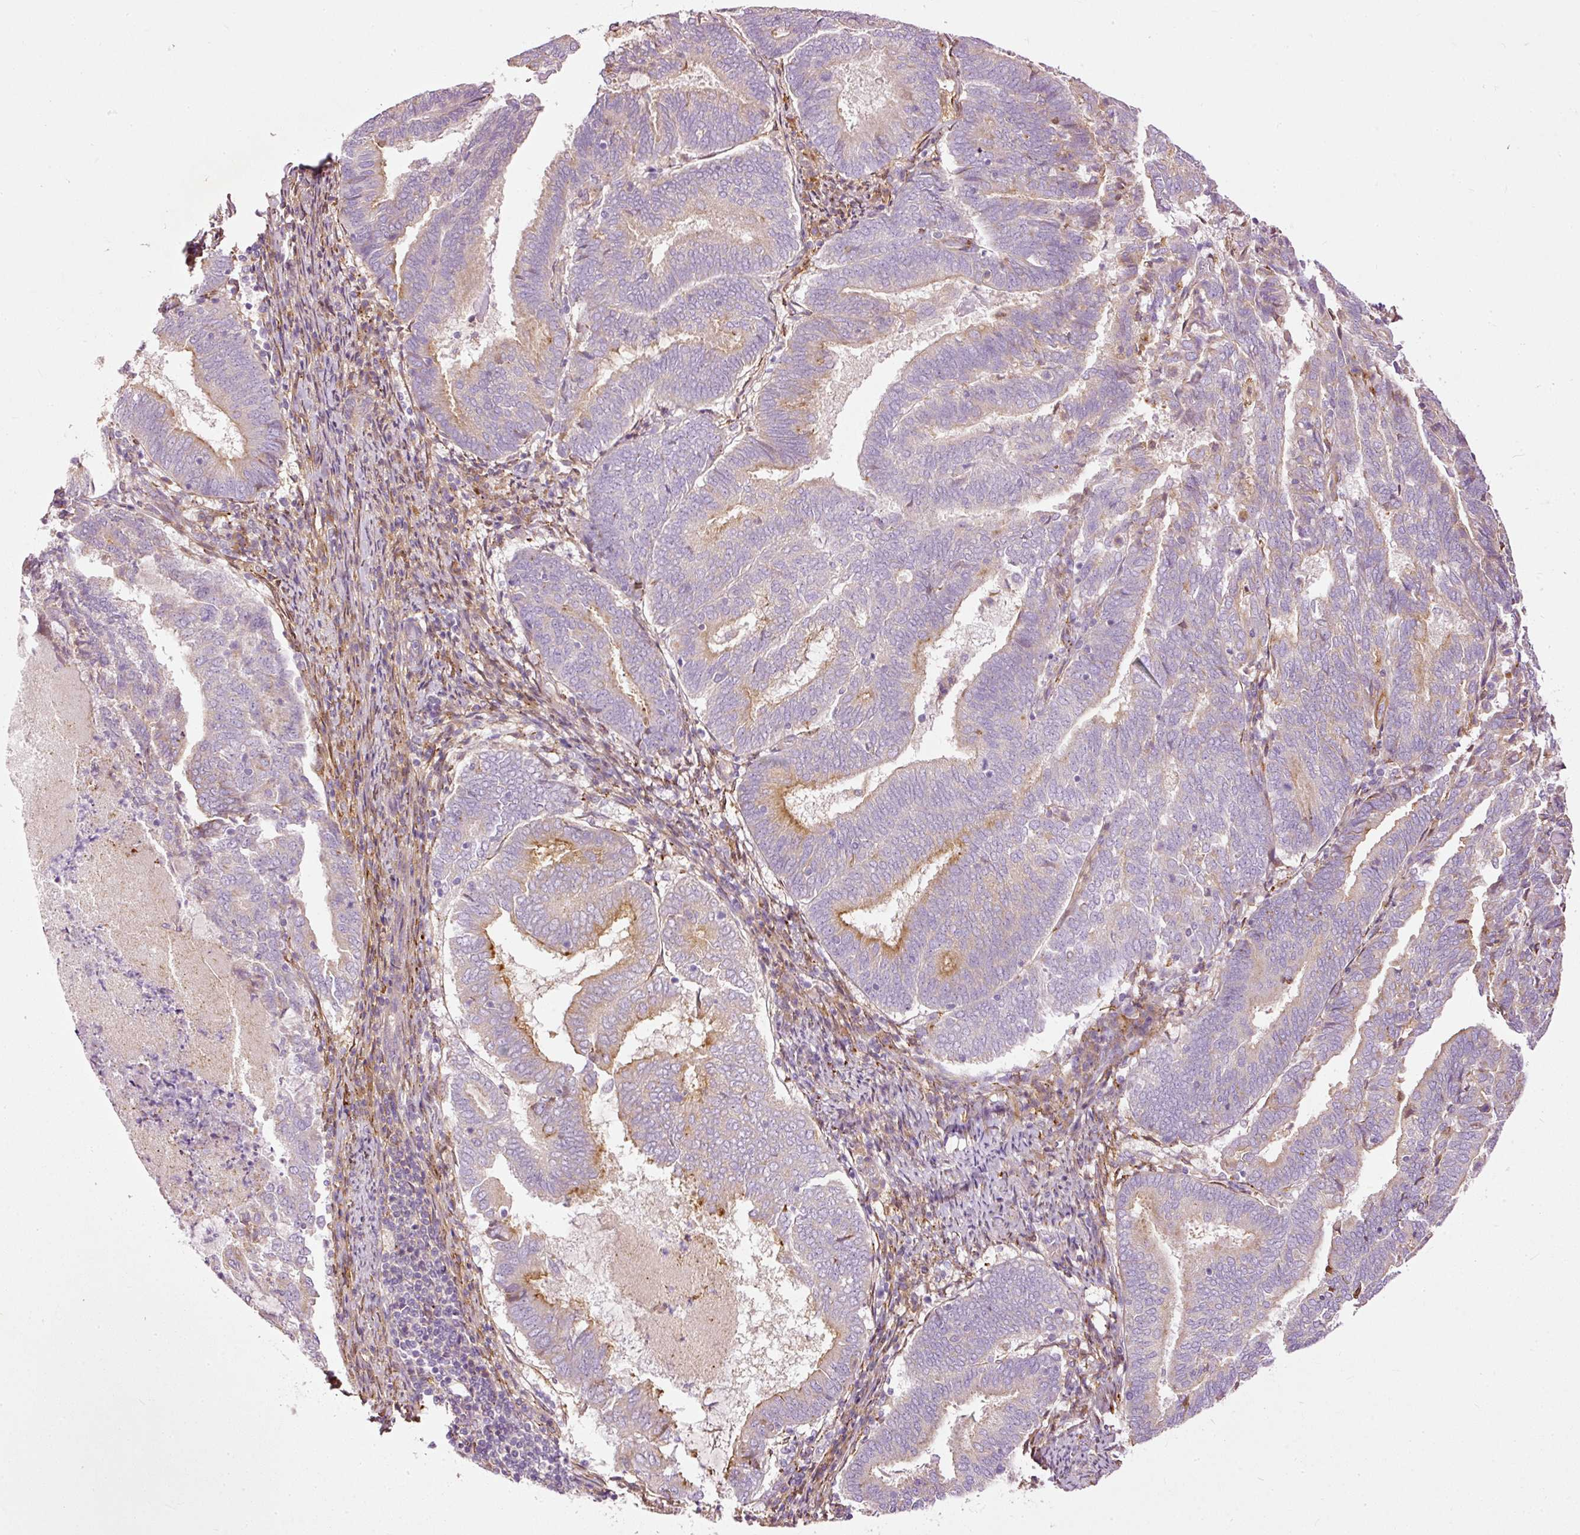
{"staining": {"intensity": "weak", "quantity": "<25%", "location": "cytoplasmic/membranous"}, "tissue": "endometrial cancer", "cell_type": "Tumor cells", "image_type": "cancer", "snomed": [{"axis": "morphology", "description": "Adenocarcinoma, NOS"}, {"axis": "topography", "description": "Endometrium"}], "caption": "Tumor cells are negative for brown protein staining in endometrial cancer. (DAB IHC visualized using brightfield microscopy, high magnification).", "gene": "PAQR9", "patient": {"sex": "female", "age": 80}}